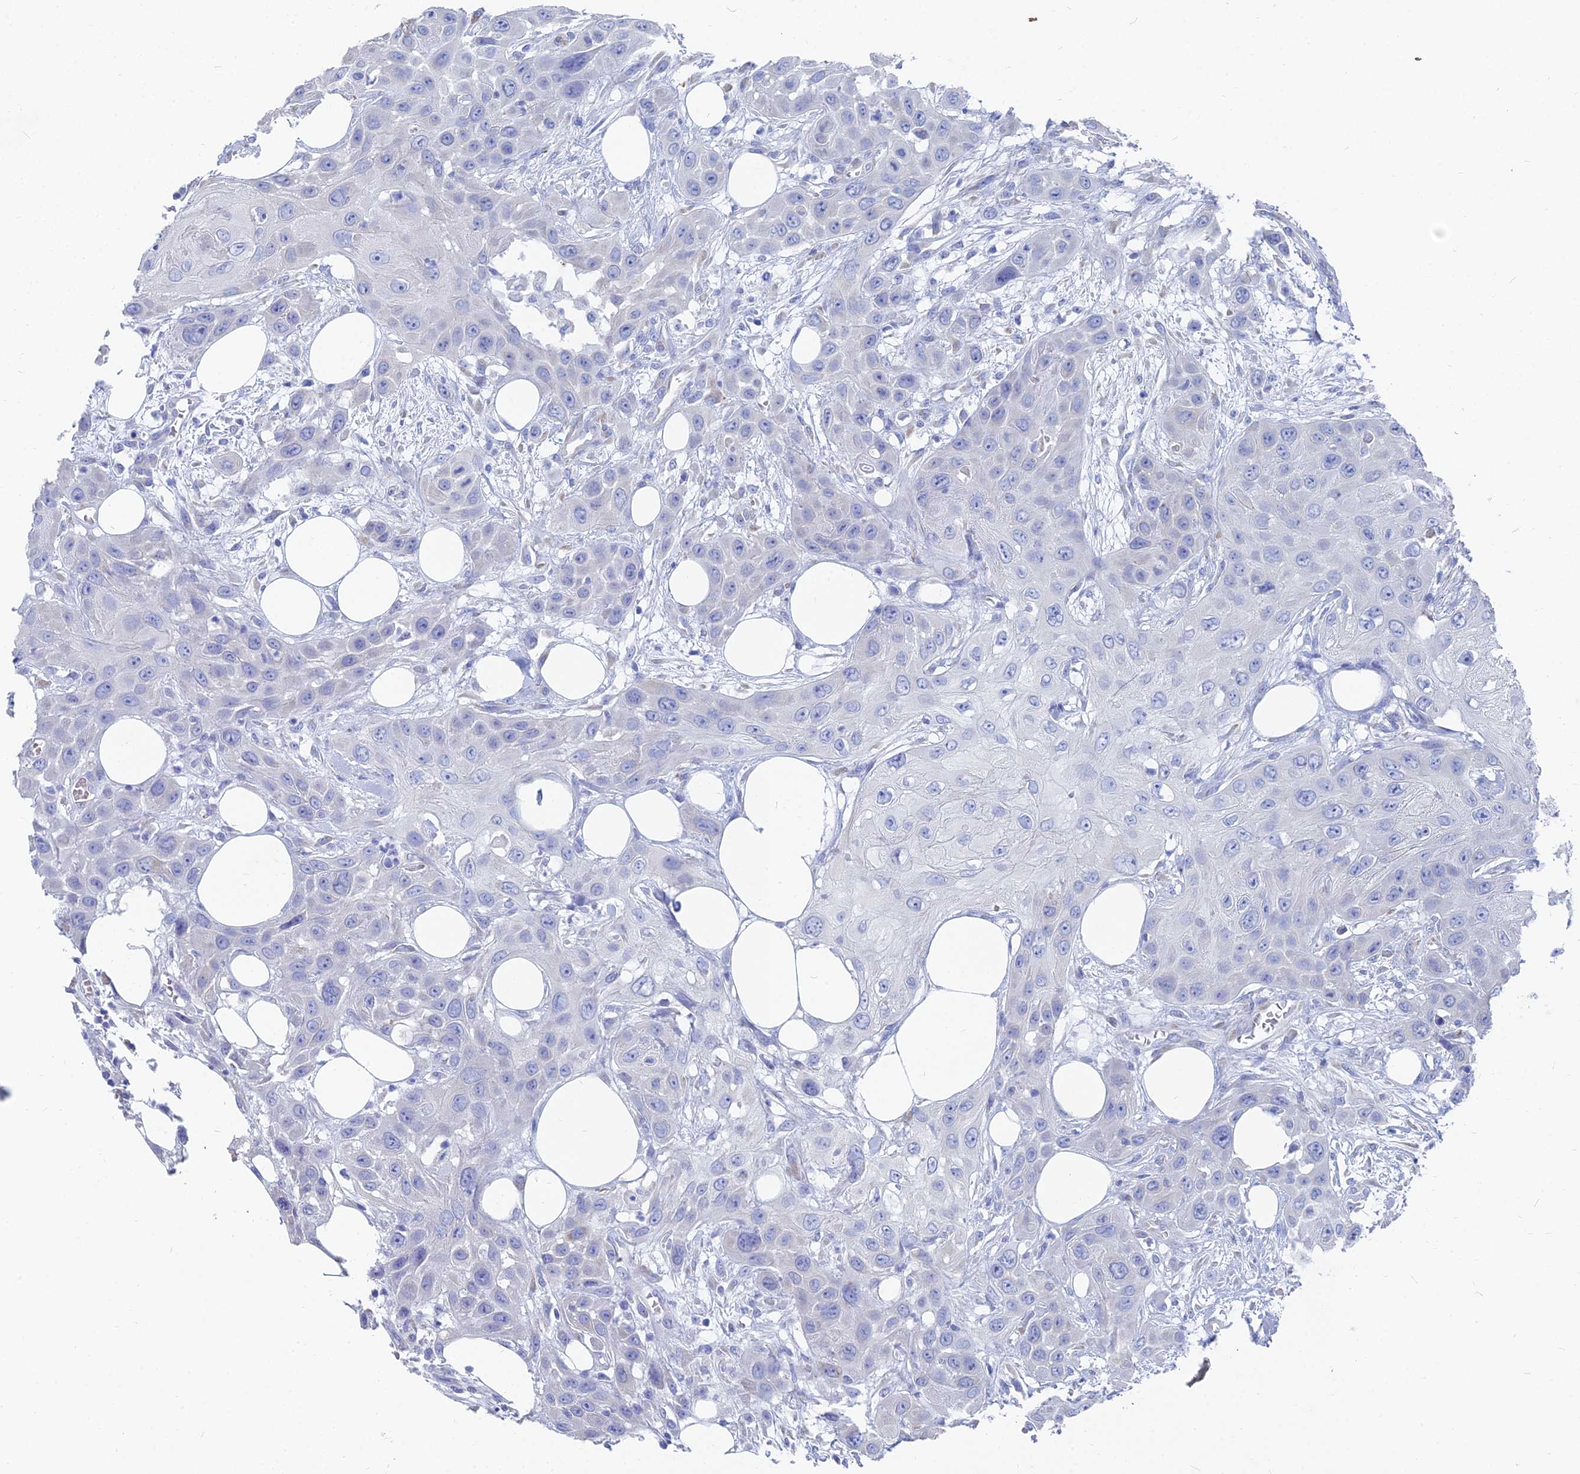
{"staining": {"intensity": "negative", "quantity": "none", "location": "none"}, "tissue": "head and neck cancer", "cell_type": "Tumor cells", "image_type": "cancer", "snomed": [{"axis": "morphology", "description": "Squamous cell carcinoma, NOS"}, {"axis": "topography", "description": "Head-Neck"}], "caption": "This is a image of immunohistochemistry staining of head and neck squamous cell carcinoma, which shows no staining in tumor cells. (DAB (3,3'-diaminobenzidine) immunohistochemistry (IHC) visualized using brightfield microscopy, high magnification).", "gene": "TNNT3", "patient": {"sex": "male", "age": 81}}